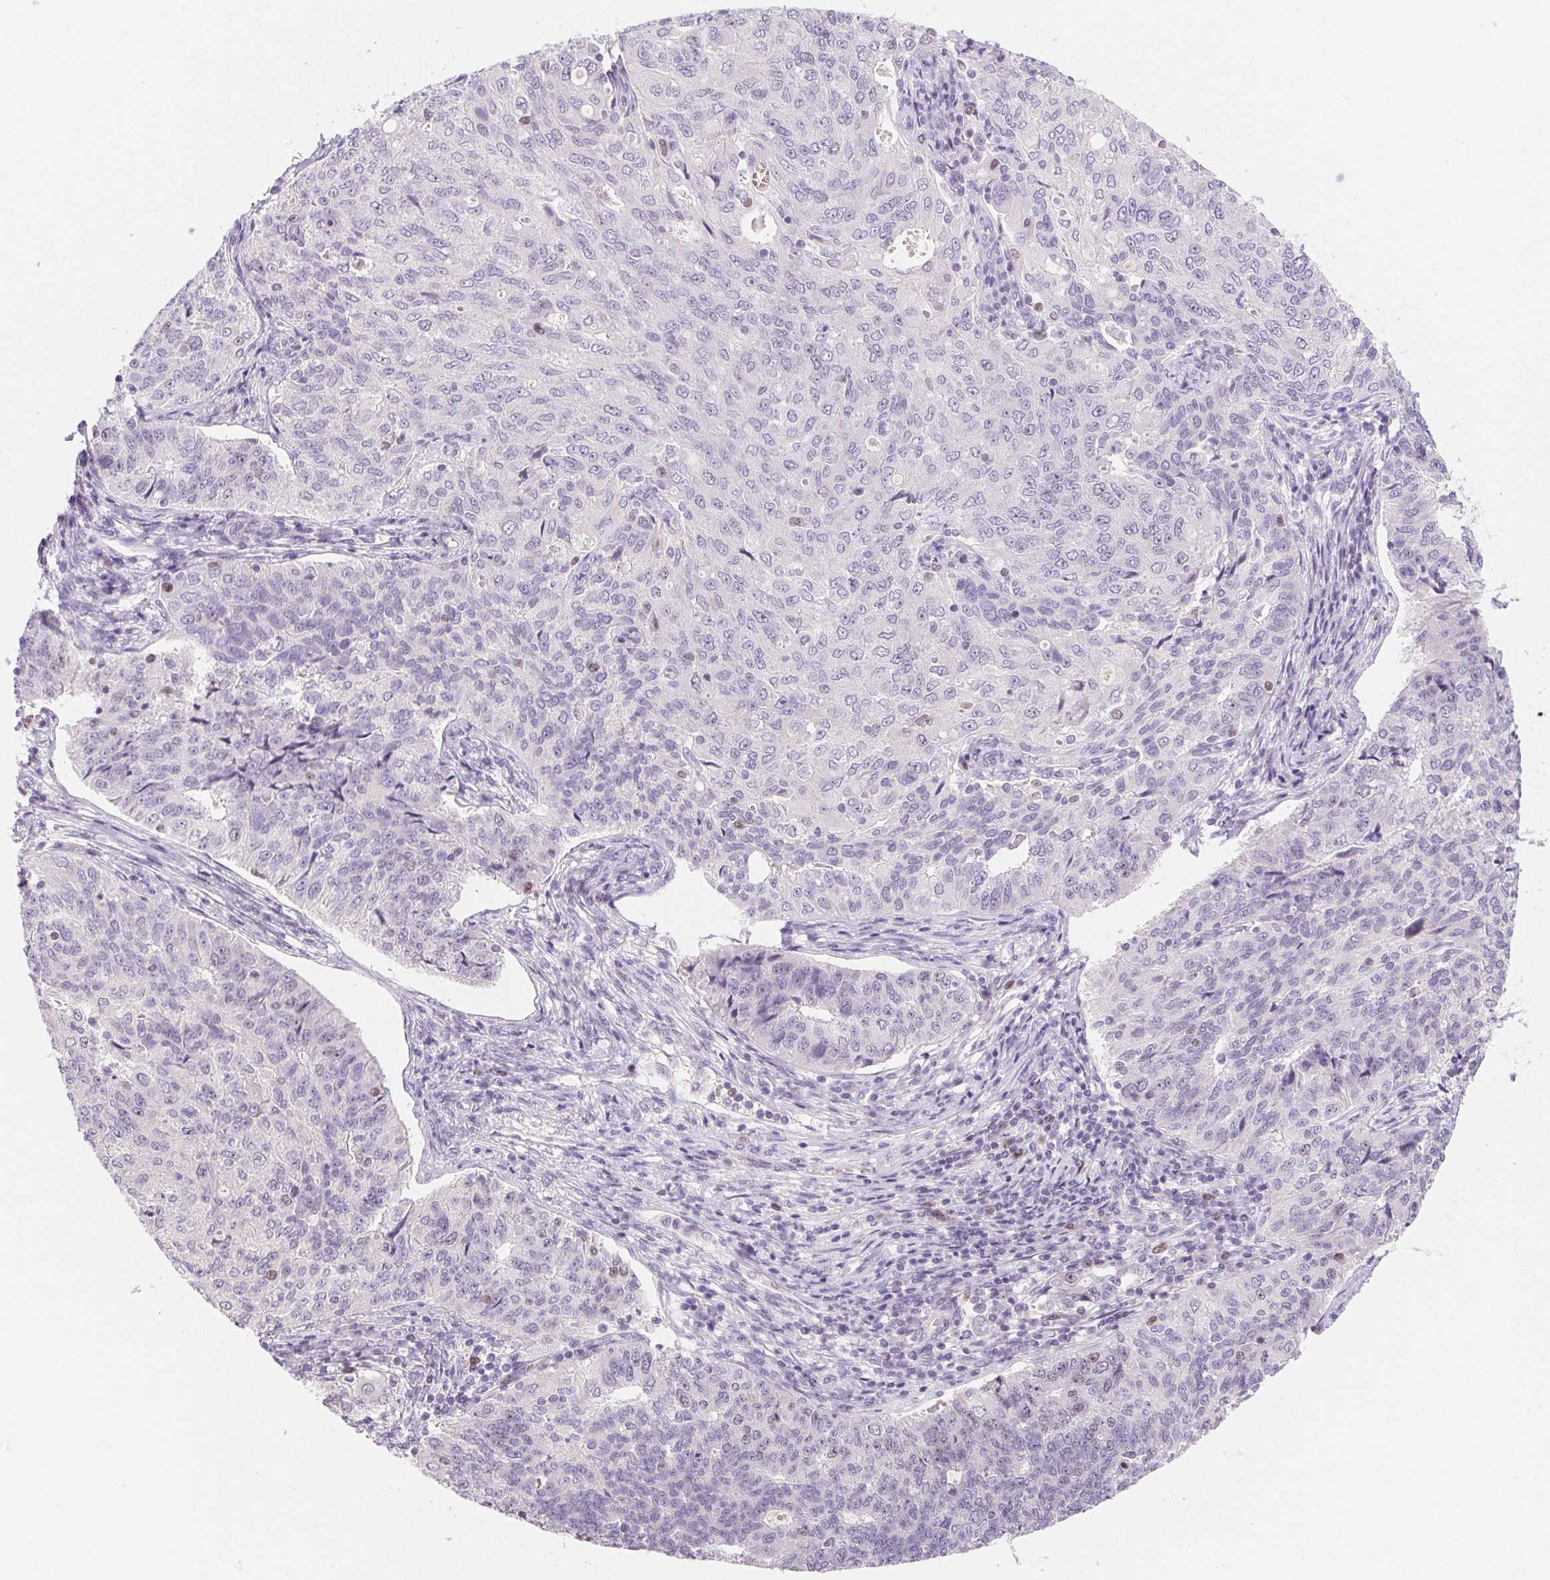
{"staining": {"intensity": "negative", "quantity": "none", "location": "none"}, "tissue": "endometrial cancer", "cell_type": "Tumor cells", "image_type": "cancer", "snomed": [{"axis": "morphology", "description": "Adenocarcinoma, NOS"}, {"axis": "topography", "description": "Endometrium"}], "caption": "DAB immunohistochemical staining of endometrial cancer (adenocarcinoma) shows no significant positivity in tumor cells. (IHC, brightfield microscopy, high magnification).", "gene": "HELLS", "patient": {"sex": "female", "age": 43}}